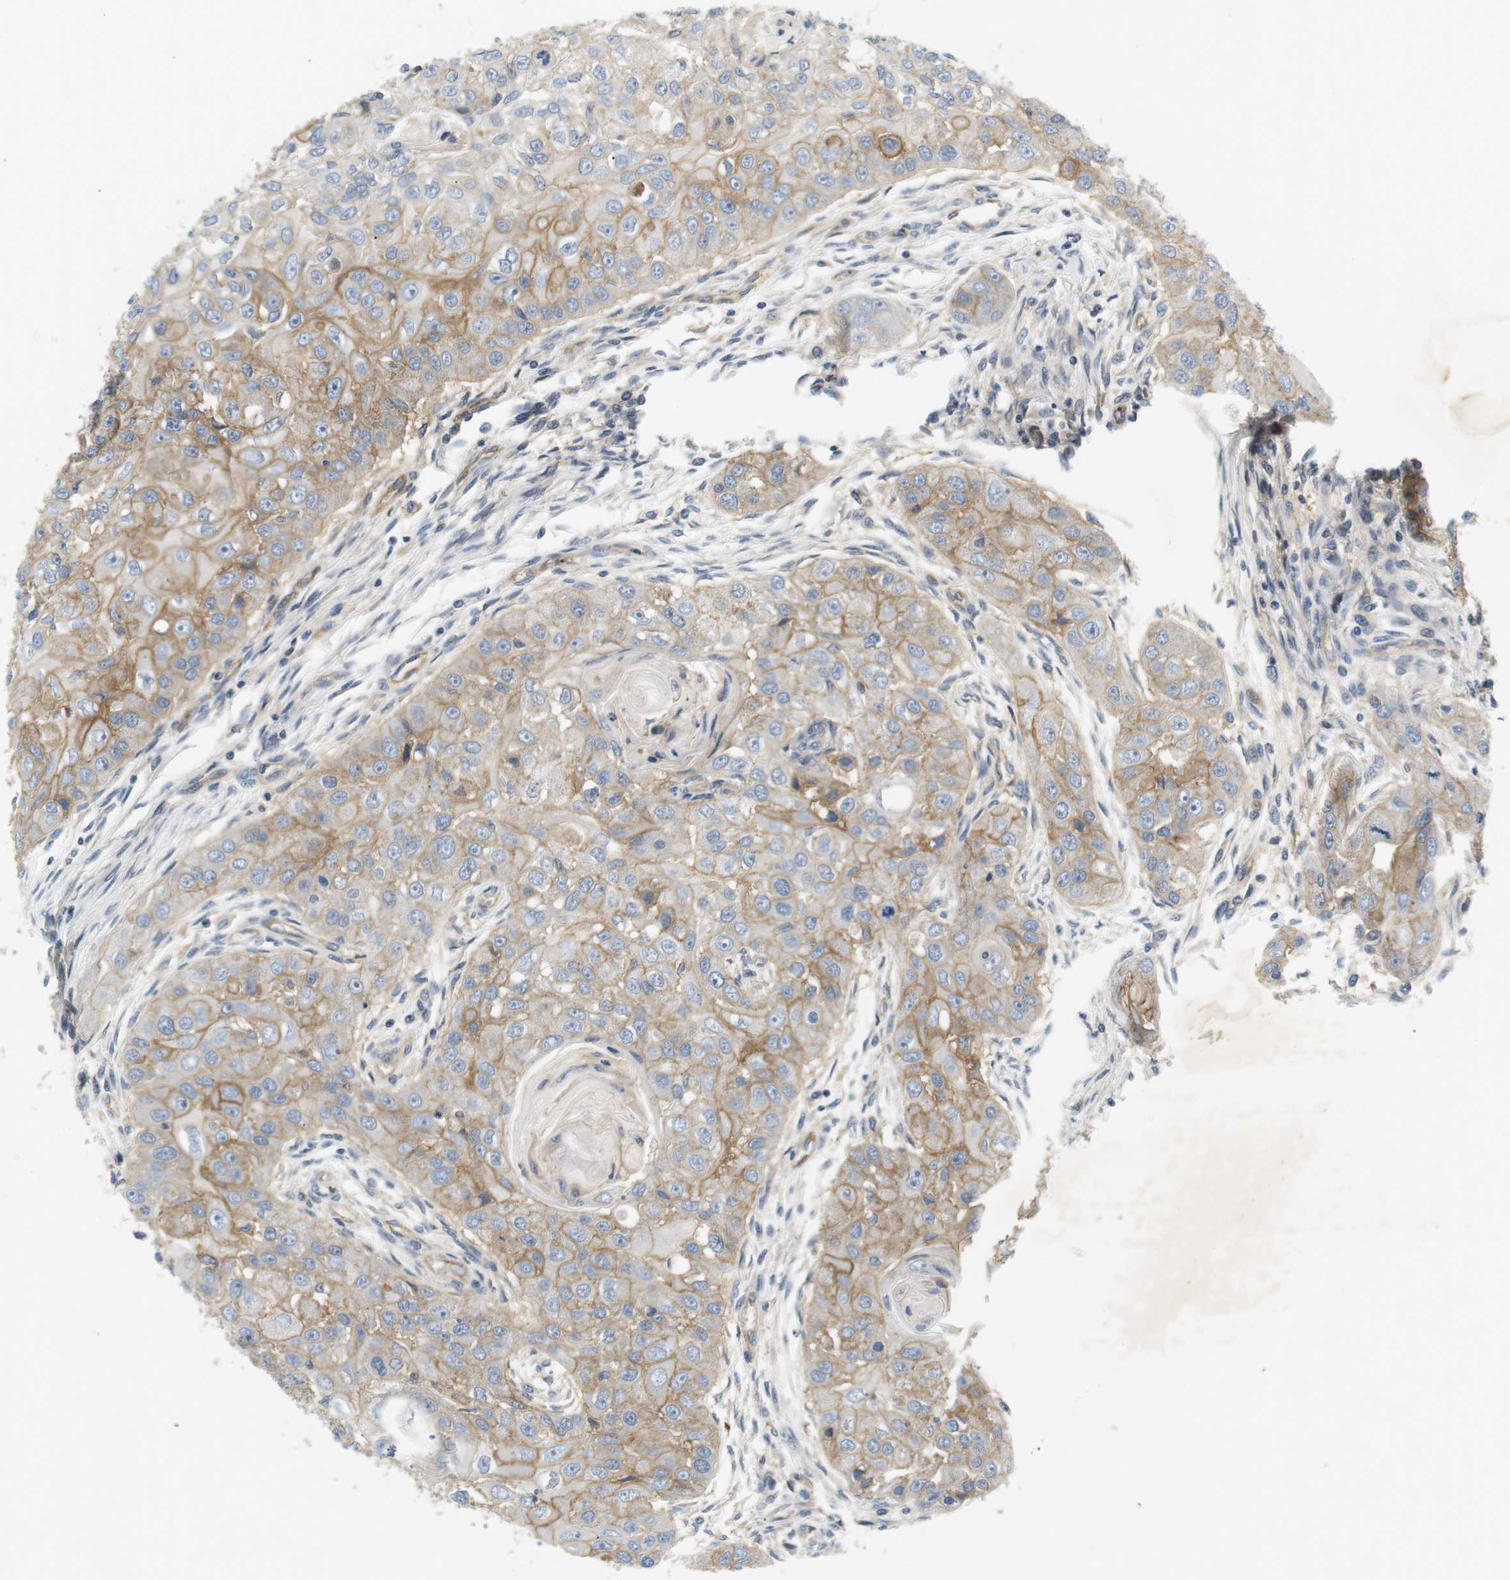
{"staining": {"intensity": "moderate", "quantity": "25%-75%", "location": "cytoplasmic/membranous"}, "tissue": "head and neck cancer", "cell_type": "Tumor cells", "image_type": "cancer", "snomed": [{"axis": "morphology", "description": "Normal tissue, NOS"}, {"axis": "morphology", "description": "Squamous cell carcinoma, NOS"}, {"axis": "topography", "description": "Skeletal muscle"}, {"axis": "topography", "description": "Head-Neck"}], "caption": "A high-resolution micrograph shows immunohistochemistry staining of head and neck squamous cell carcinoma, which shows moderate cytoplasmic/membranous expression in approximately 25%-75% of tumor cells. The staining was performed using DAB, with brown indicating positive protein expression. Nuclei are stained blue with hematoxylin.", "gene": "SLC30A1", "patient": {"sex": "male", "age": 51}}